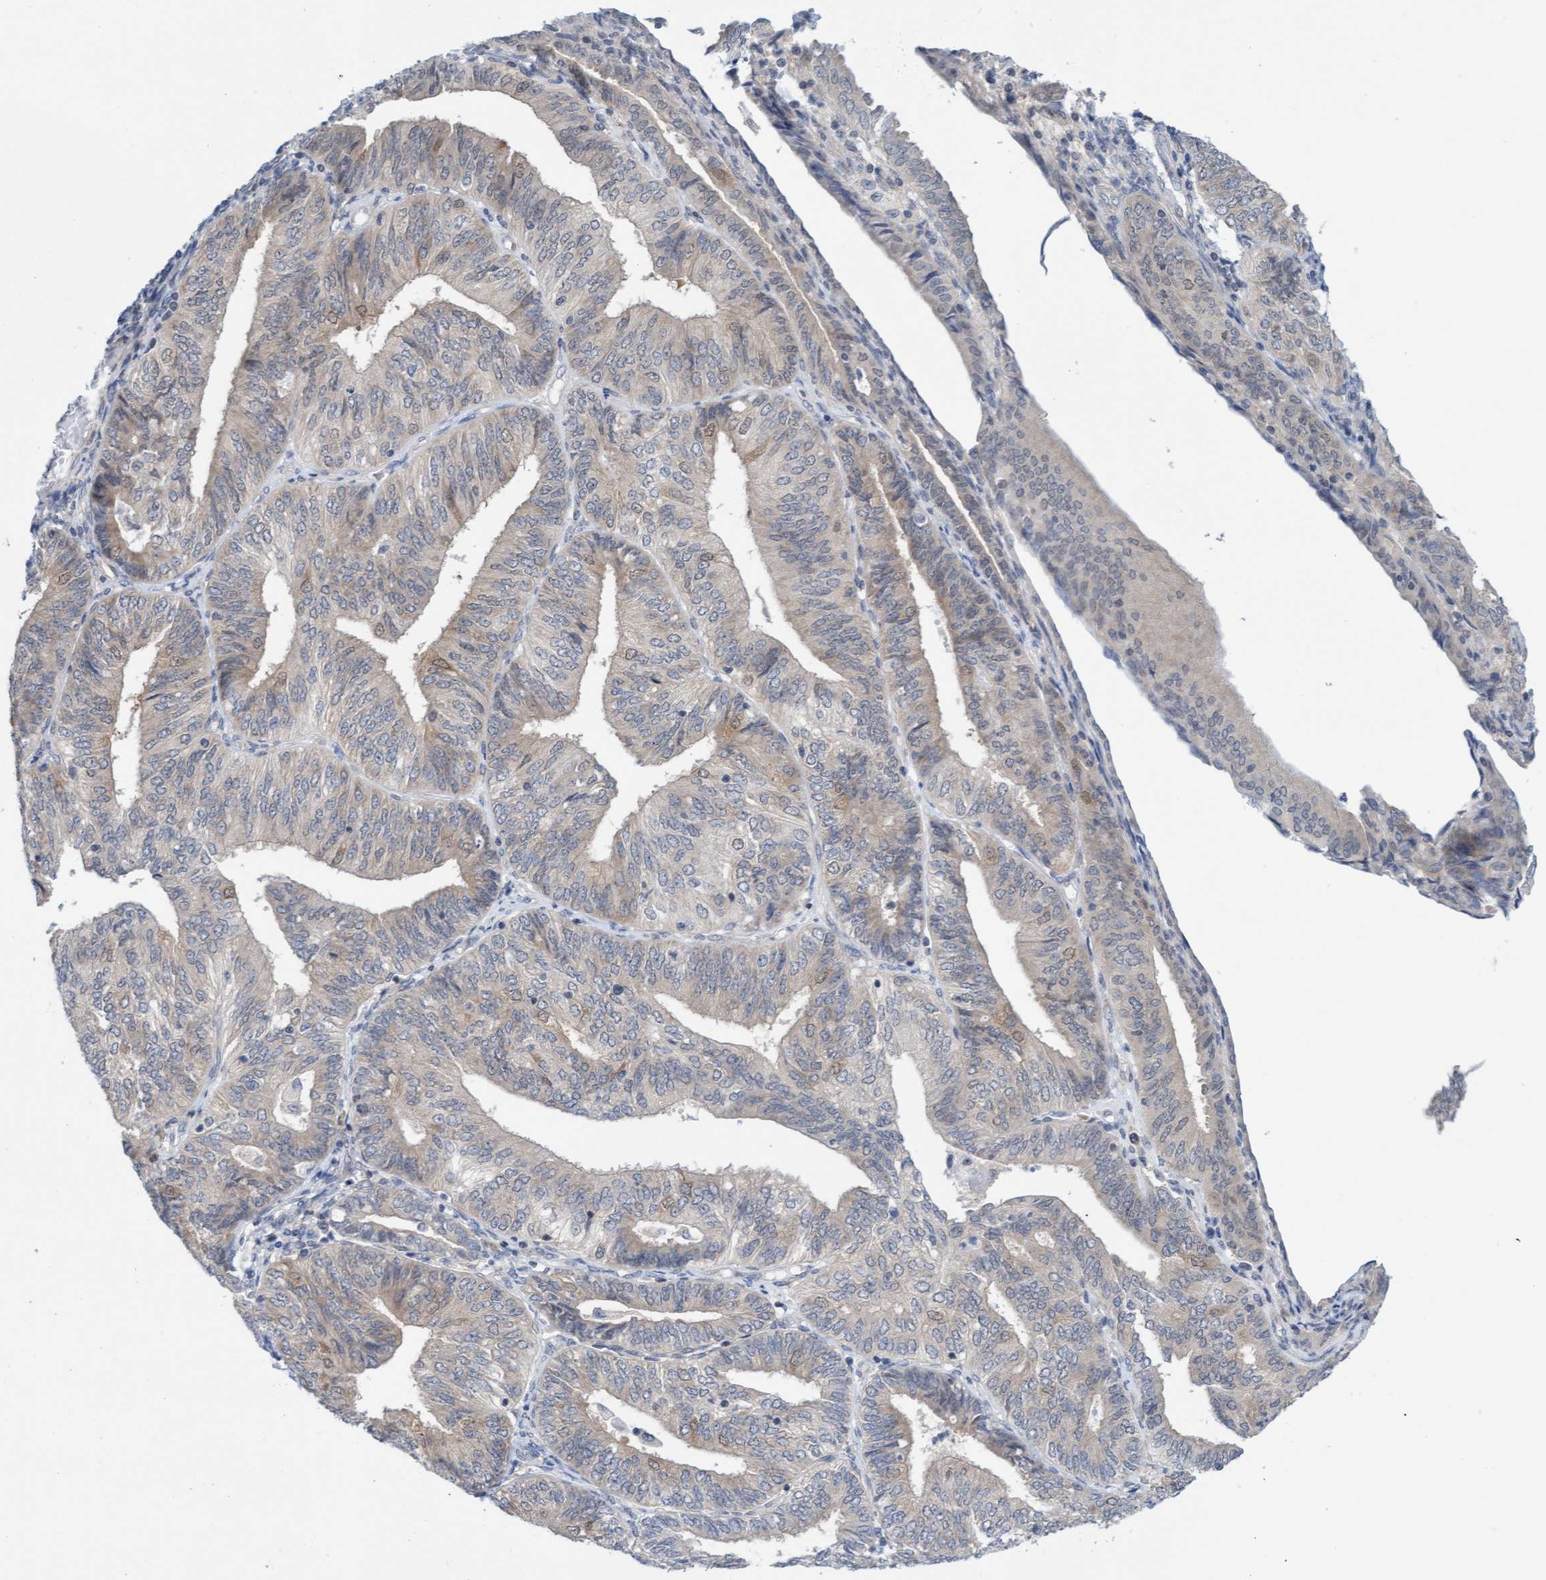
{"staining": {"intensity": "weak", "quantity": "<25%", "location": "cytoplasmic/membranous"}, "tissue": "endometrial cancer", "cell_type": "Tumor cells", "image_type": "cancer", "snomed": [{"axis": "morphology", "description": "Adenocarcinoma, NOS"}, {"axis": "topography", "description": "Endometrium"}], "caption": "Endometrial cancer (adenocarcinoma) stained for a protein using immunohistochemistry displays no staining tumor cells.", "gene": "AMZ2", "patient": {"sex": "female", "age": 58}}